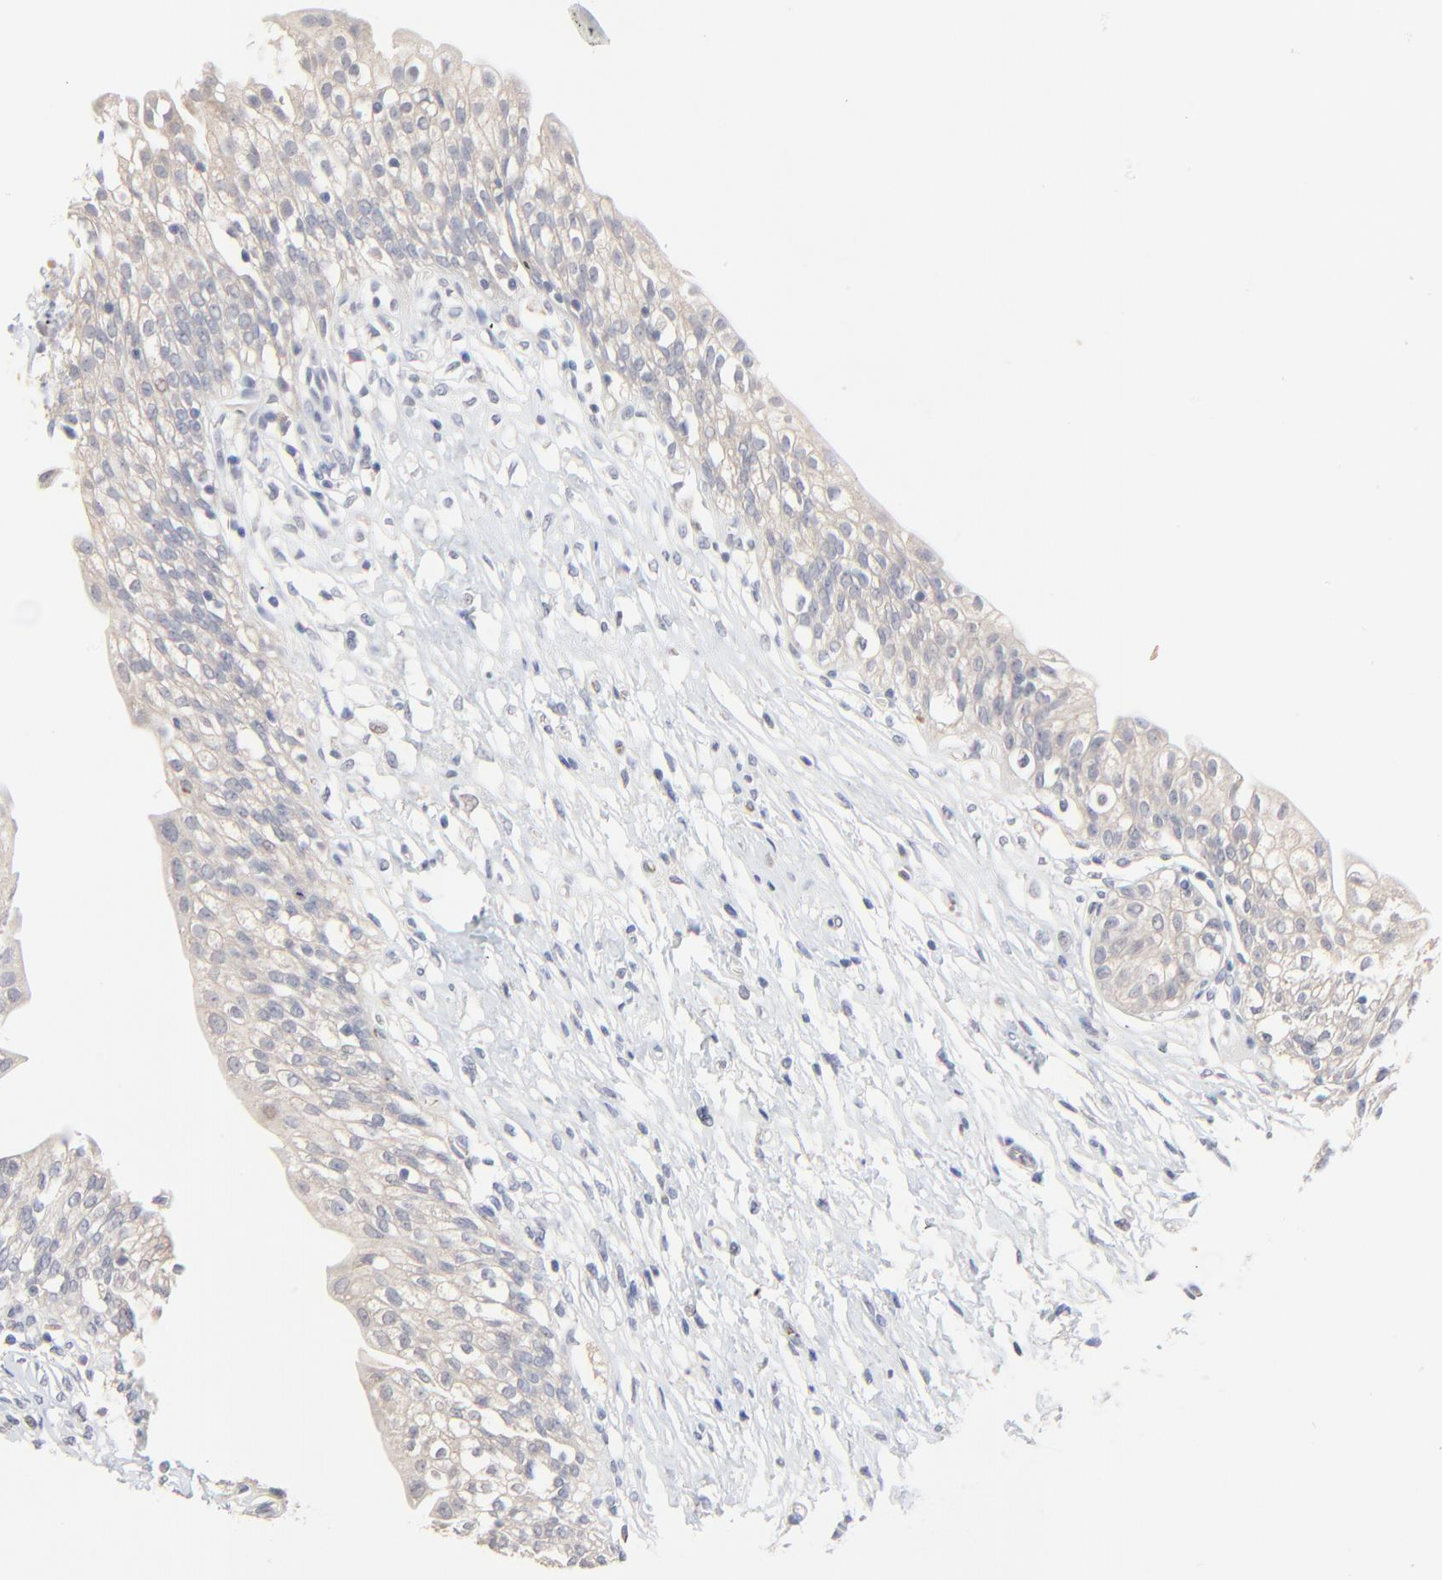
{"staining": {"intensity": "weak", "quantity": ">75%", "location": "cytoplasmic/membranous"}, "tissue": "urinary bladder", "cell_type": "Urothelial cells", "image_type": "normal", "snomed": [{"axis": "morphology", "description": "Normal tissue, NOS"}, {"axis": "topography", "description": "Urinary bladder"}], "caption": "Urinary bladder stained with immunohistochemistry (IHC) reveals weak cytoplasmic/membranous positivity in approximately >75% of urothelial cells.", "gene": "FANCB", "patient": {"sex": "female", "age": 80}}